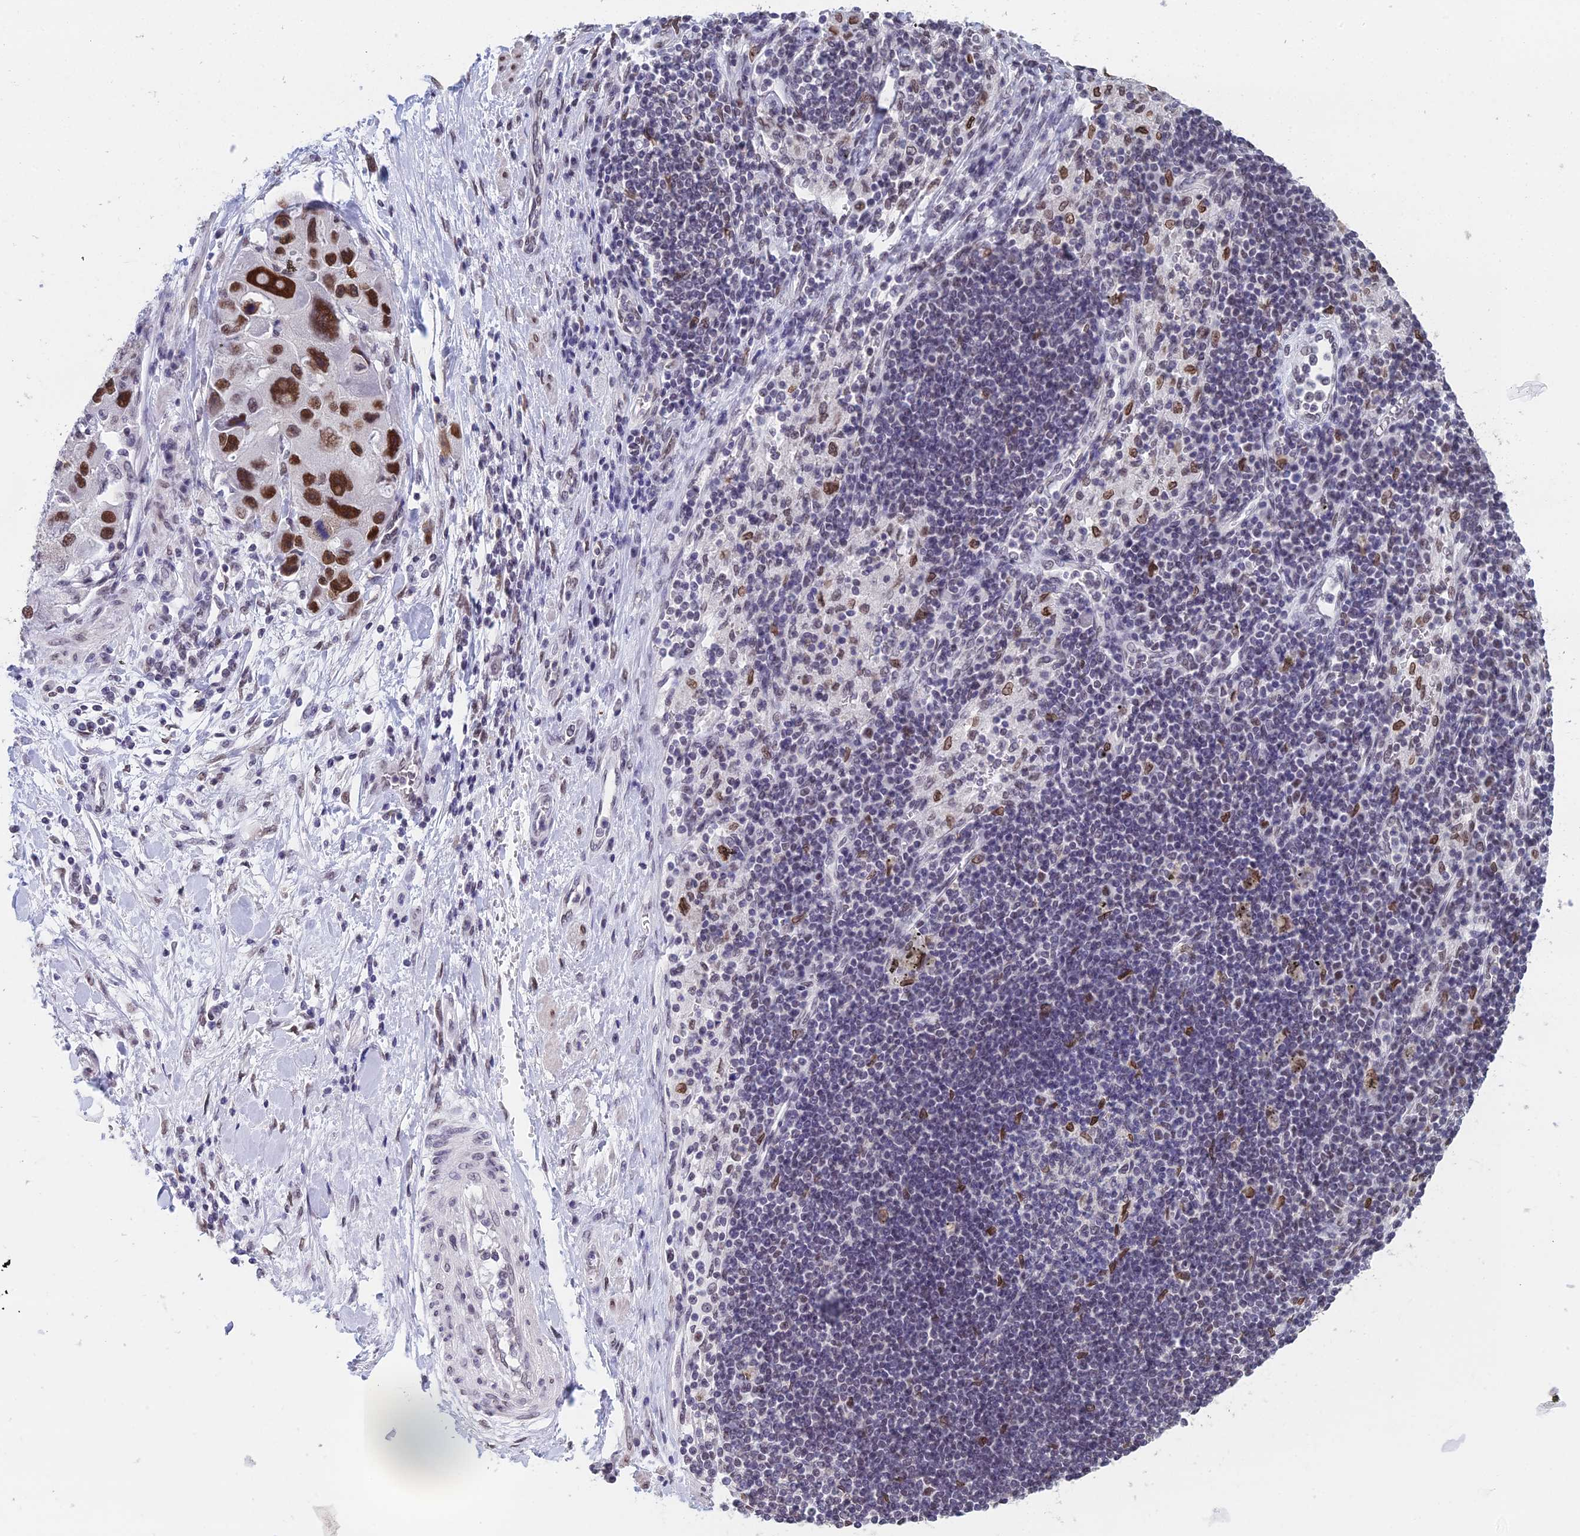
{"staining": {"intensity": "strong", "quantity": ">75%", "location": "nuclear"}, "tissue": "lung cancer", "cell_type": "Tumor cells", "image_type": "cancer", "snomed": [{"axis": "morphology", "description": "Adenocarcinoma, NOS"}, {"axis": "topography", "description": "Lung"}], "caption": "This photomicrograph displays adenocarcinoma (lung) stained with immunohistochemistry to label a protein in brown. The nuclear of tumor cells show strong positivity for the protein. Nuclei are counter-stained blue.", "gene": "CCDC97", "patient": {"sex": "female", "age": 54}}